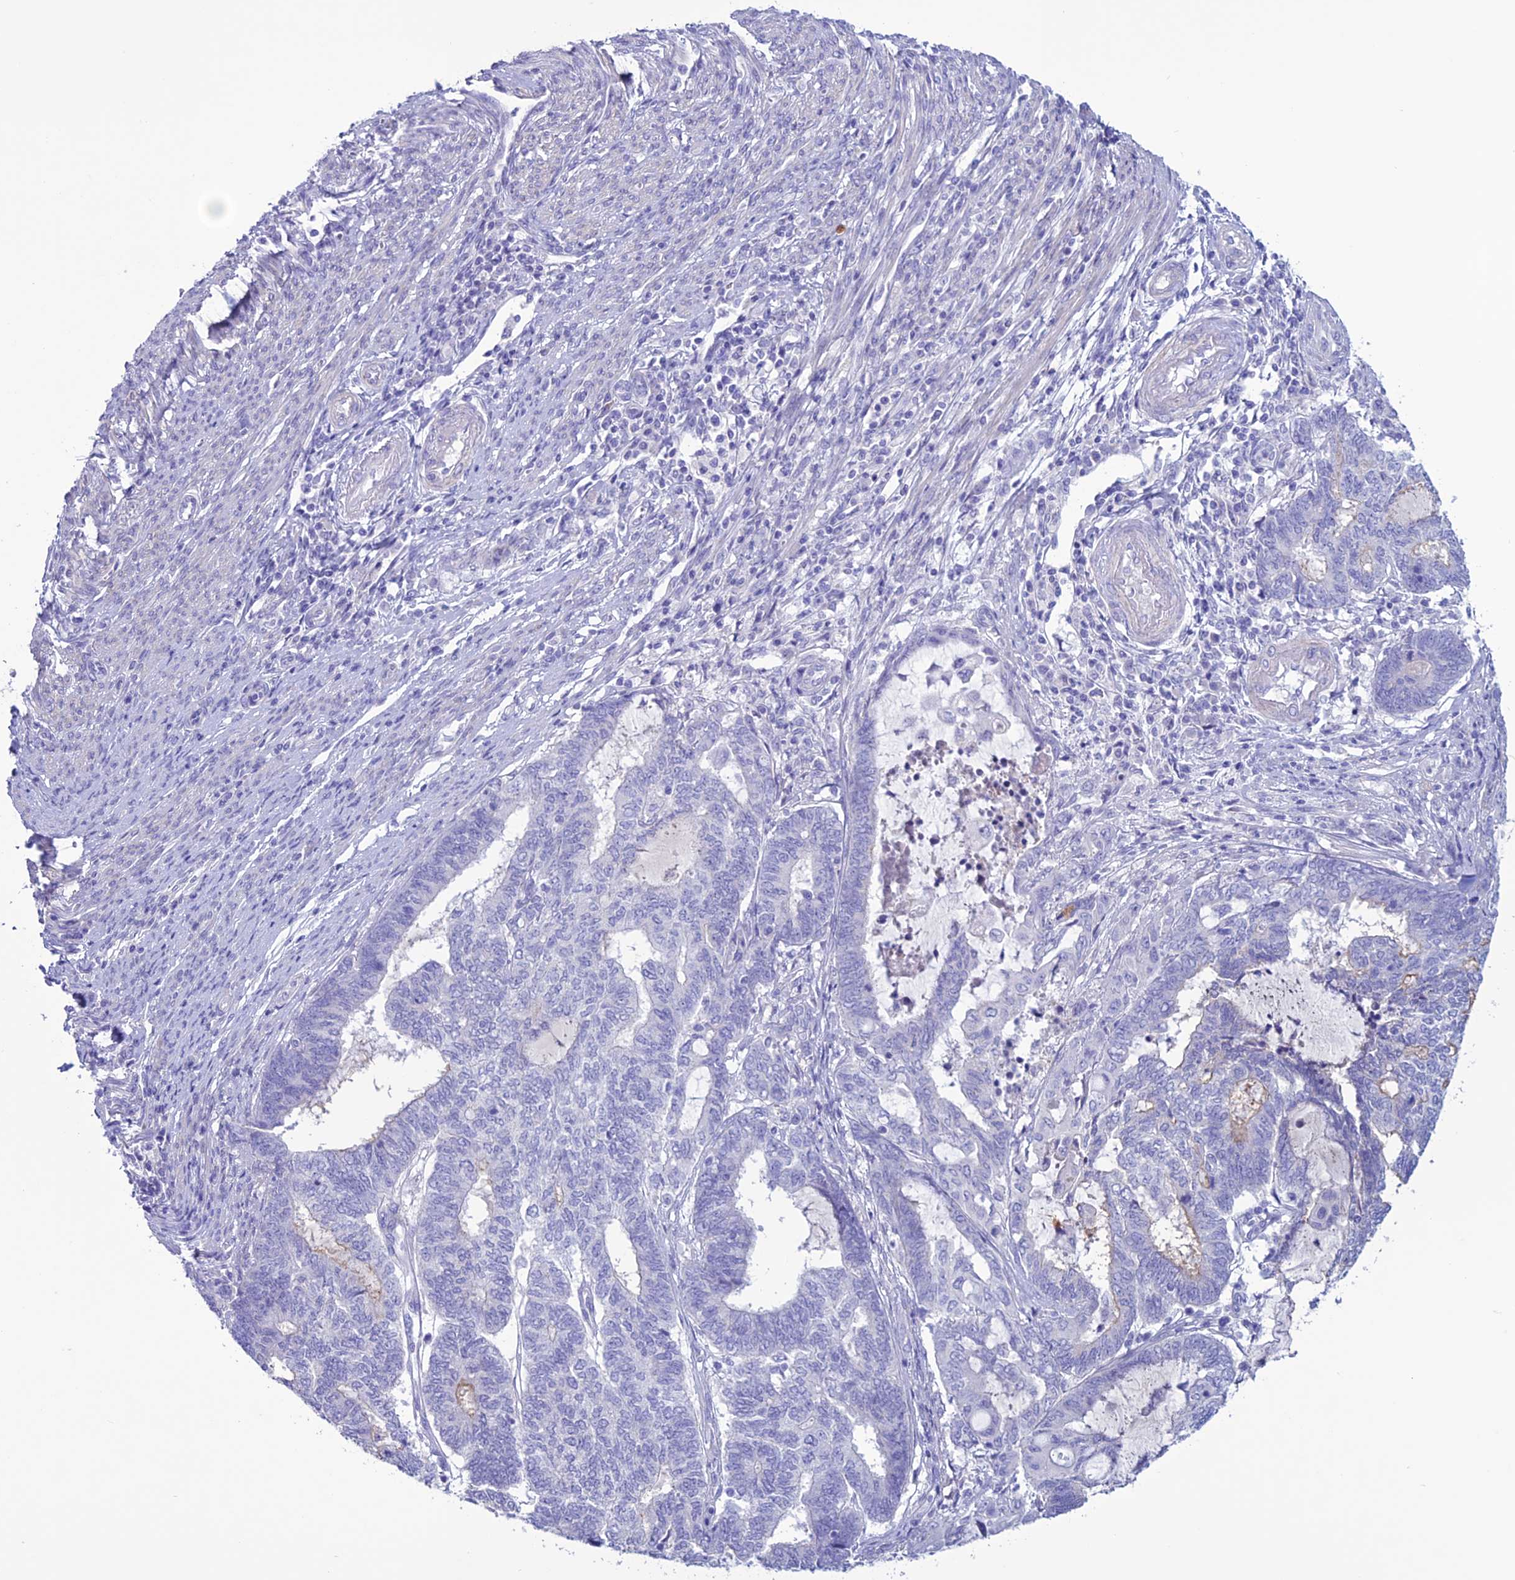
{"staining": {"intensity": "weak", "quantity": "<25%", "location": "cytoplasmic/membranous"}, "tissue": "endometrial cancer", "cell_type": "Tumor cells", "image_type": "cancer", "snomed": [{"axis": "morphology", "description": "Adenocarcinoma, NOS"}, {"axis": "topography", "description": "Uterus"}, {"axis": "topography", "description": "Endometrium"}], "caption": "Adenocarcinoma (endometrial) stained for a protein using immunohistochemistry exhibits no expression tumor cells.", "gene": "CLEC2L", "patient": {"sex": "female", "age": 70}}